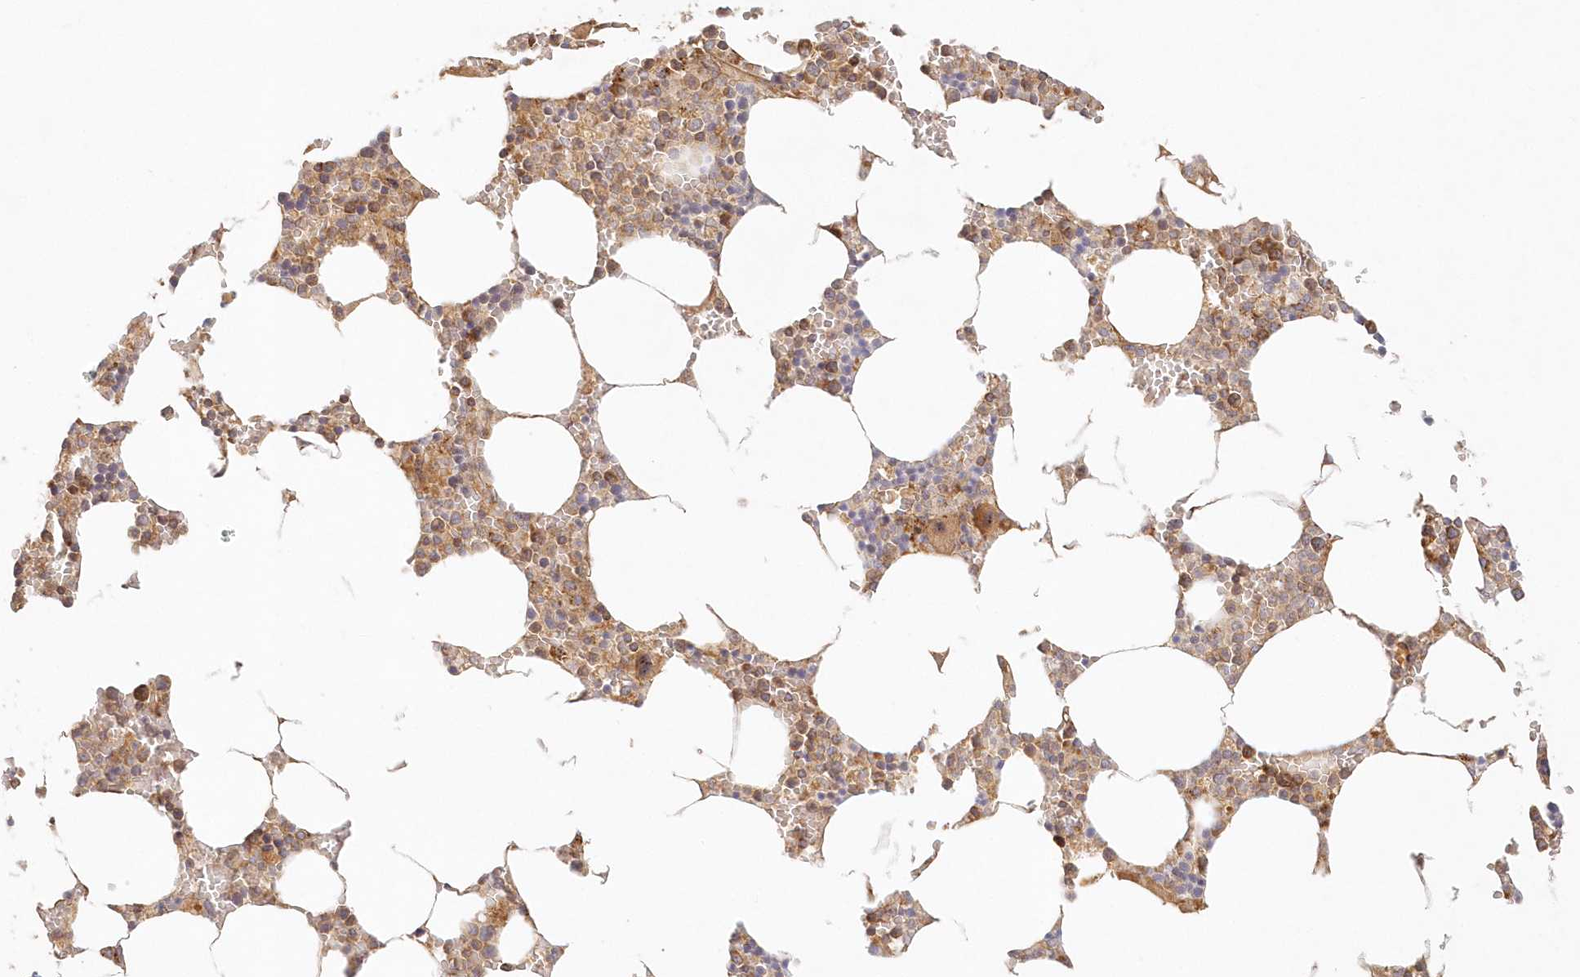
{"staining": {"intensity": "moderate", "quantity": ">75%", "location": "cytoplasmic/membranous"}, "tissue": "bone marrow", "cell_type": "Hematopoietic cells", "image_type": "normal", "snomed": [{"axis": "morphology", "description": "Normal tissue, NOS"}, {"axis": "topography", "description": "Bone marrow"}], "caption": "A histopathology image of human bone marrow stained for a protein exhibits moderate cytoplasmic/membranous brown staining in hematopoietic cells. The staining is performed using DAB brown chromogen to label protein expression. The nuclei are counter-stained blue using hematoxylin.", "gene": "KIAA0232", "patient": {"sex": "male", "age": 70}}